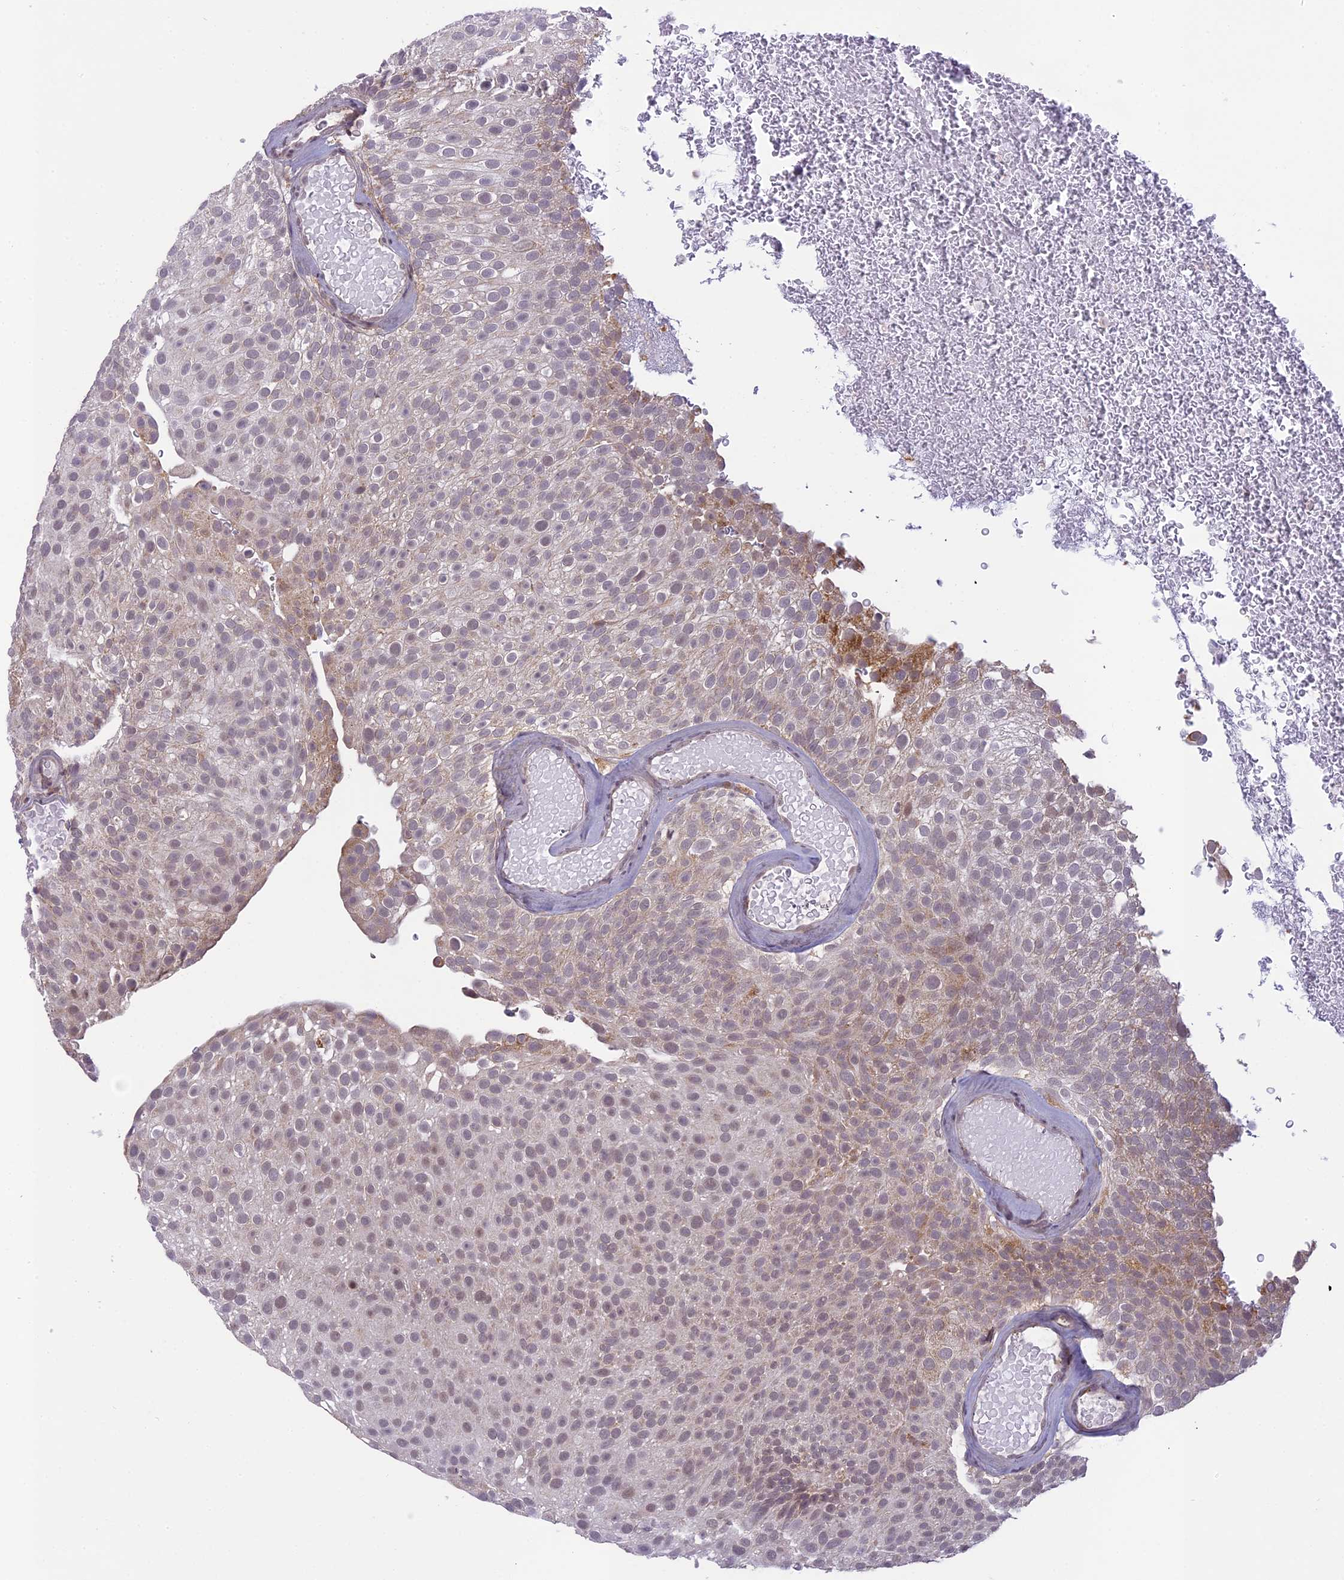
{"staining": {"intensity": "moderate", "quantity": "<25%", "location": "cytoplasmic/membranous,nuclear"}, "tissue": "urothelial cancer", "cell_type": "Tumor cells", "image_type": "cancer", "snomed": [{"axis": "morphology", "description": "Urothelial carcinoma, Low grade"}, {"axis": "topography", "description": "Urinary bladder"}], "caption": "Immunohistochemical staining of urothelial cancer shows low levels of moderate cytoplasmic/membranous and nuclear staining in approximately <25% of tumor cells. (DAB (3,3'-diaminobenzidine) IHC with brightfield microscopy, high magnification).", "gene": "ERG28", "patient": {"sex": "male", "age": 78}}